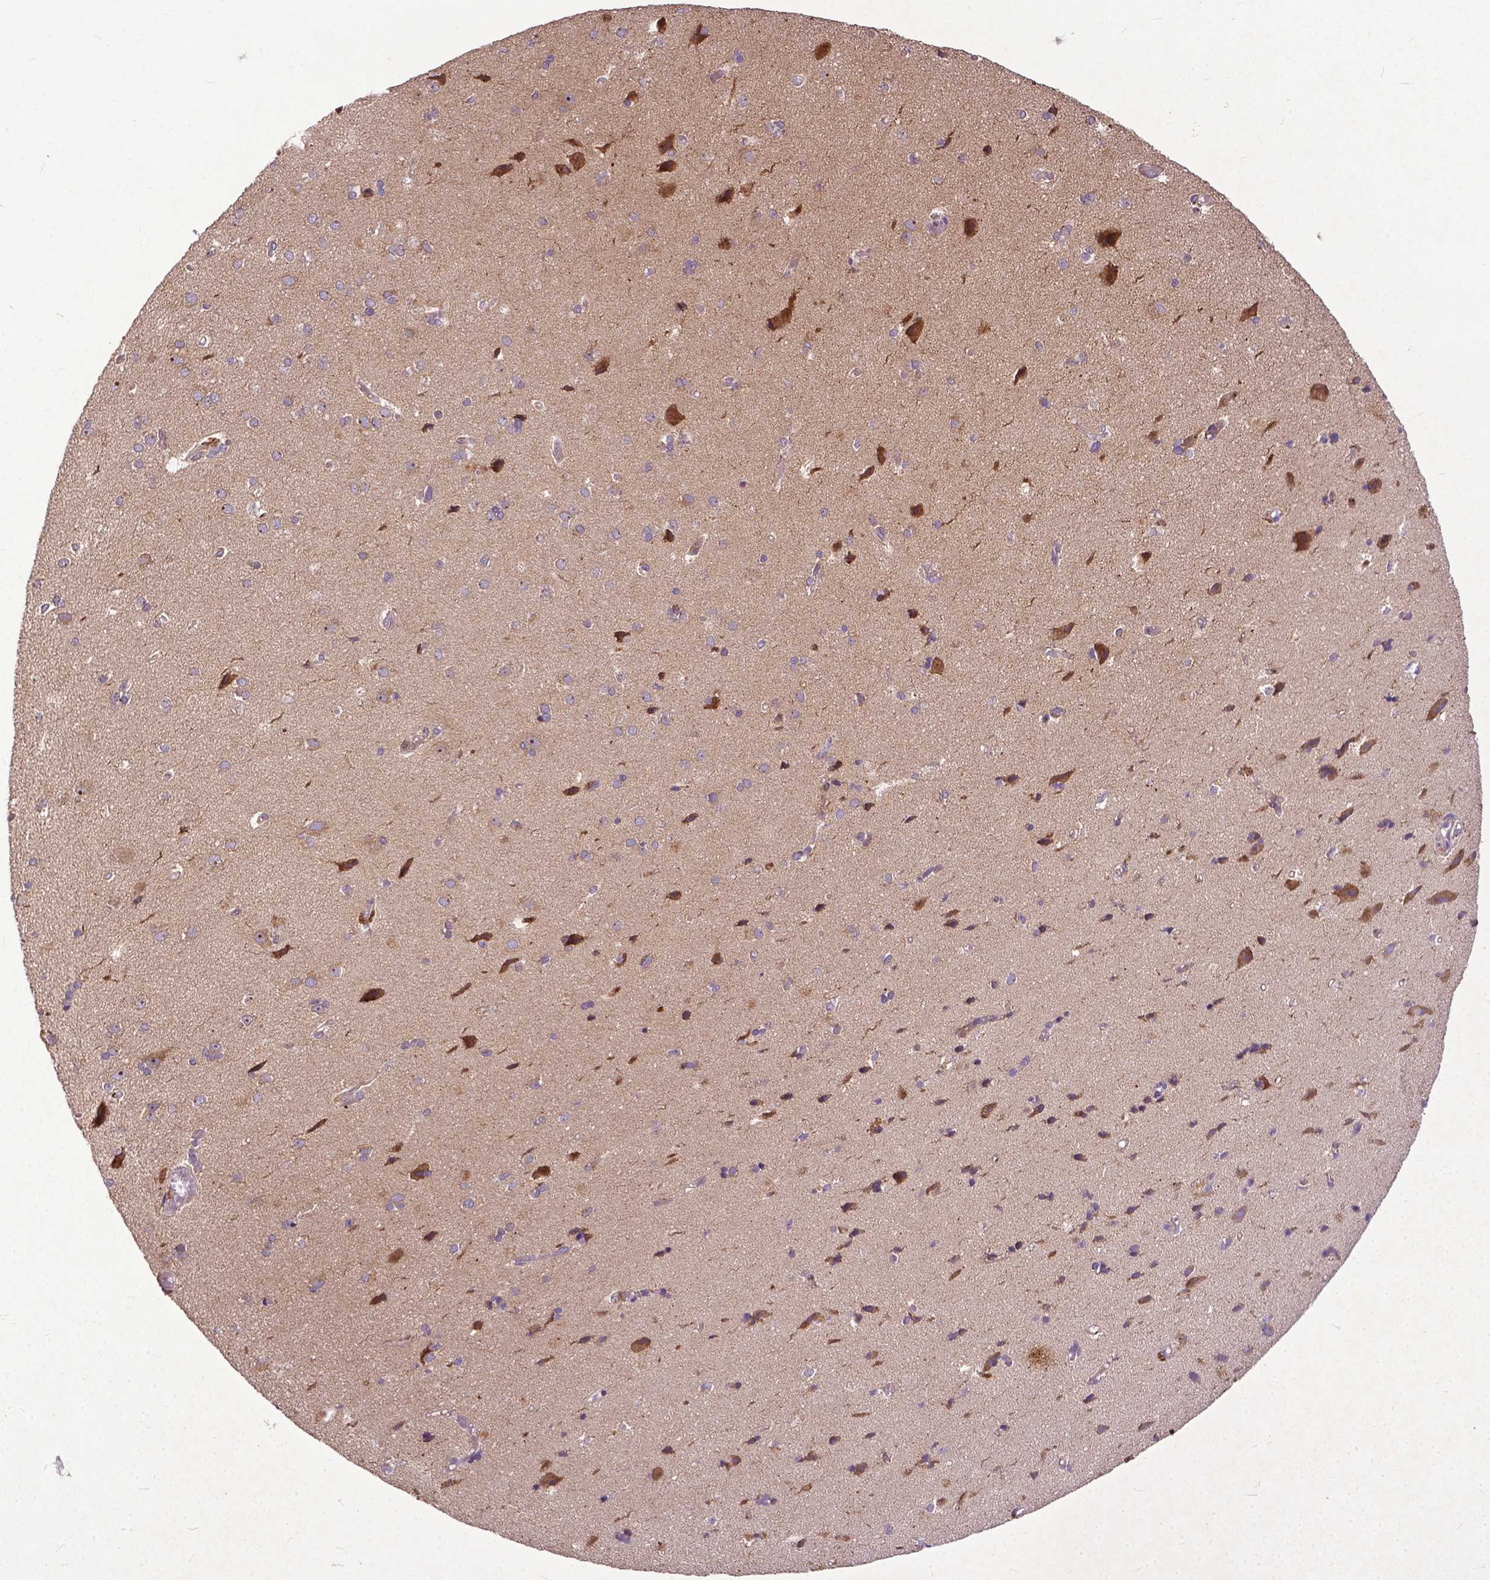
{"staining": {"intensity": "weak", "quantity": "25%-75%", "location": "cytoplasmic/membranous"}, "tissue": "cerebral cortex", "cell_type": "Endothelial cells", "image_type": "normal", "snomed": [{"axis": "morphology", "description": "Normal tissue, NOS"}, {"axis": "morphology", "description": "Glioma, malignant, High grade"}, {"axis": "topography", "description": "Cerebral cortex"}], "caption": "A photomicrograph of human cerebral cortex stained for a protein shows weak cytoplasmic/membranous brown staining in endothelial cells. The staining is performed using DAB brown chromogen to label protein expression. The nuclei are counter-stained blue using hematoxylin.", "gene": "PARP3", "patient": {"sex": "male", "age": 71}}